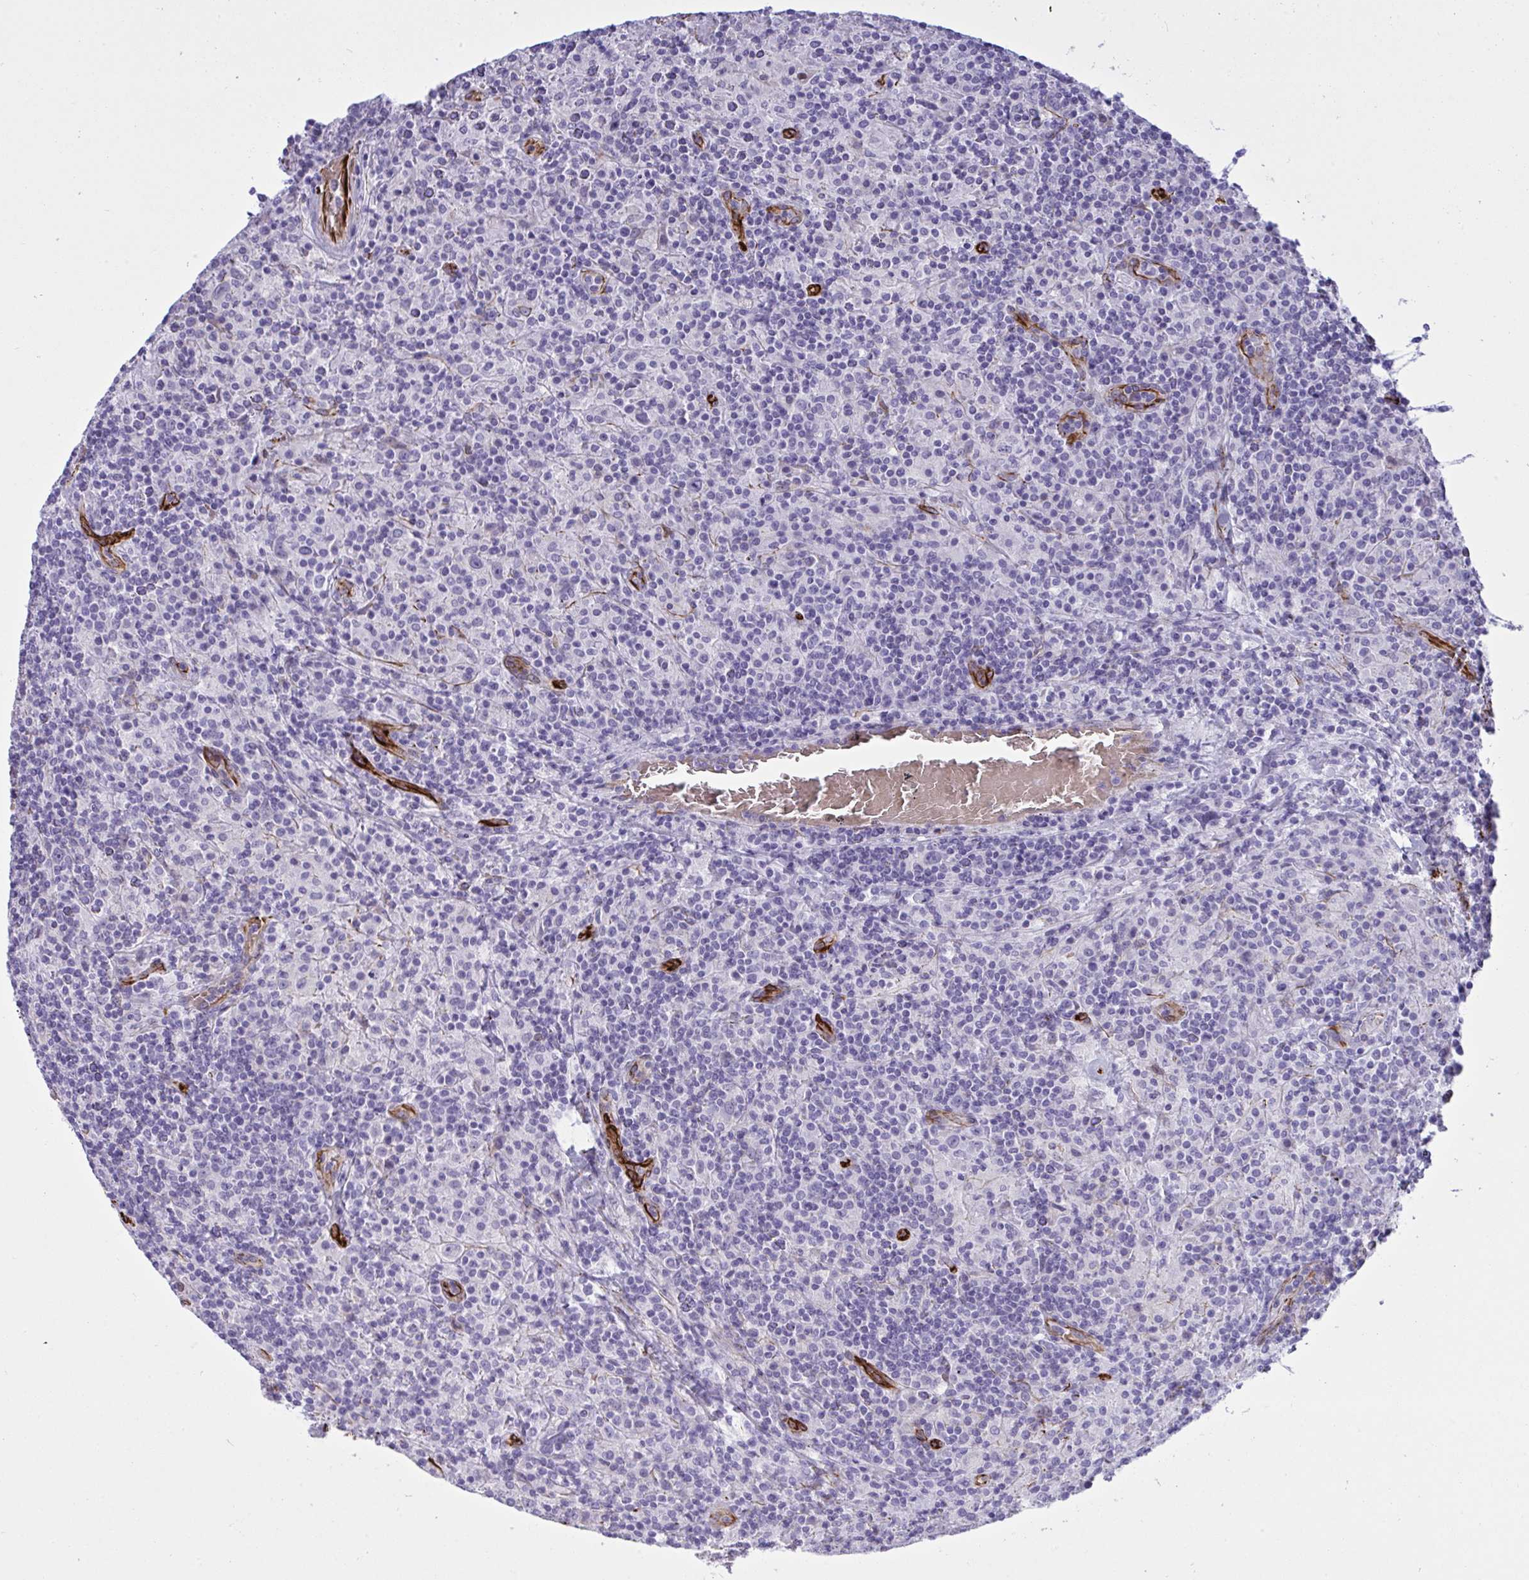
{"staining": {"intensity": "negative", "quantity": "none", "location": "none"}, "tissue": "lymphoma", "cell_type": "Tumor cells", "image_type": "cancer", "snomed": [{"axis": "morphology", "description": "Hodgkin's disease, NOS"}, {"axis": "topography", "description": "Lymph node"}], "caption": "Immunohistochemical staining of Hodgkin's disease reveals no significant staining in tumor cells. (DAB (3,3'-diaminobenzidine) immunohistochemistry (IHC) visualized using brightfield microscopy, high magnification).", "gene": "SLC35B1", "patient": {"sex": "male", "age": 70}}